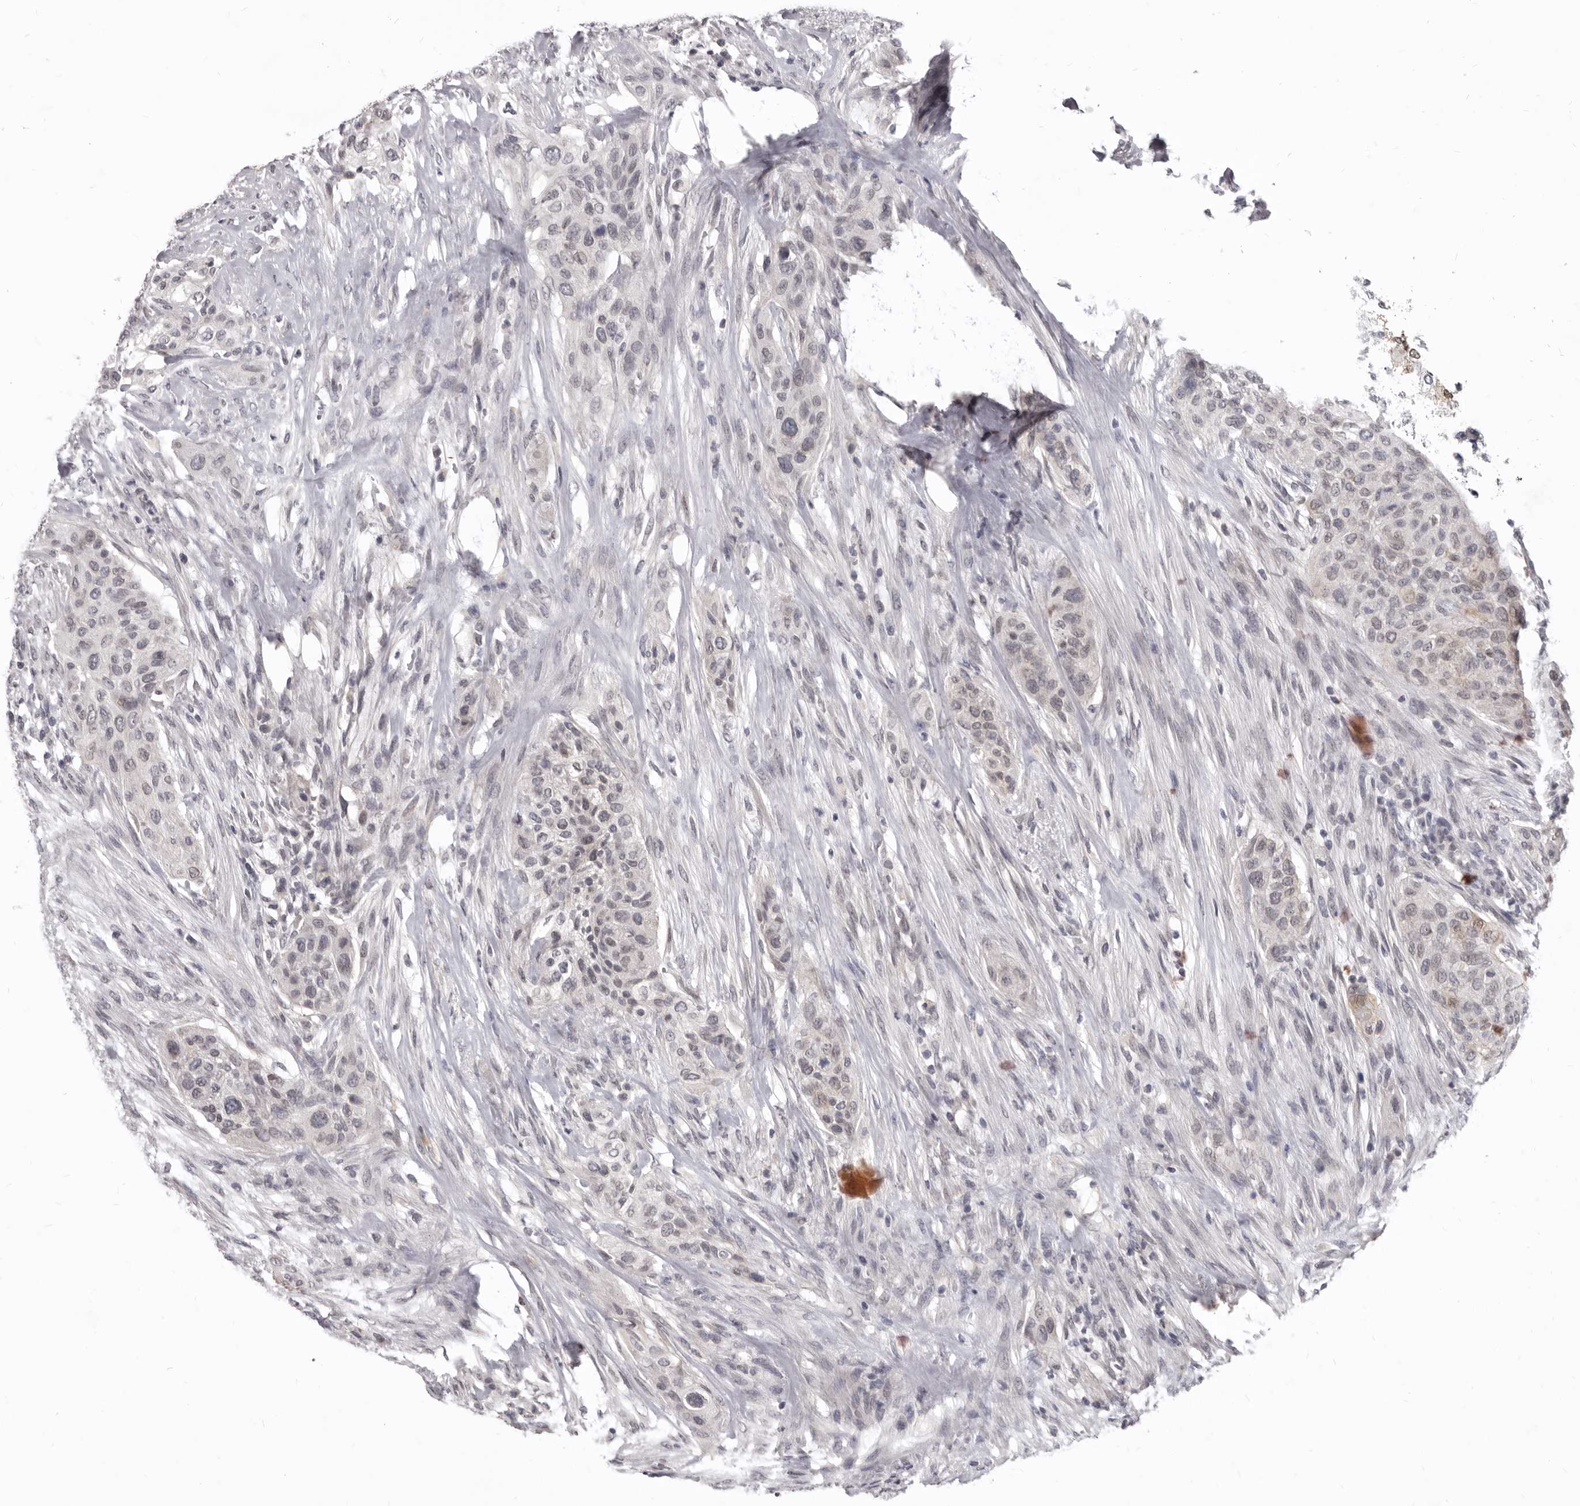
{"staining": {"intensity": "negative", "quantity": "none", "location": "none"}, "tissue": "urothelial cancer", "cell_type": "Tumor cells", "image_type": "cancer", "snomed": [{"axis": "morphology", "description": "Urothelial carcinoma, High grade"}, {"axis": "topography", "description": "Urinary bladder"}], "caption": "Urothelial cancer stained for a protein using immunohistochemistry demonstrates no expression tumor cells.", "gene": "SULT1E1", "patient": {"sex": "male", "age": 35}}